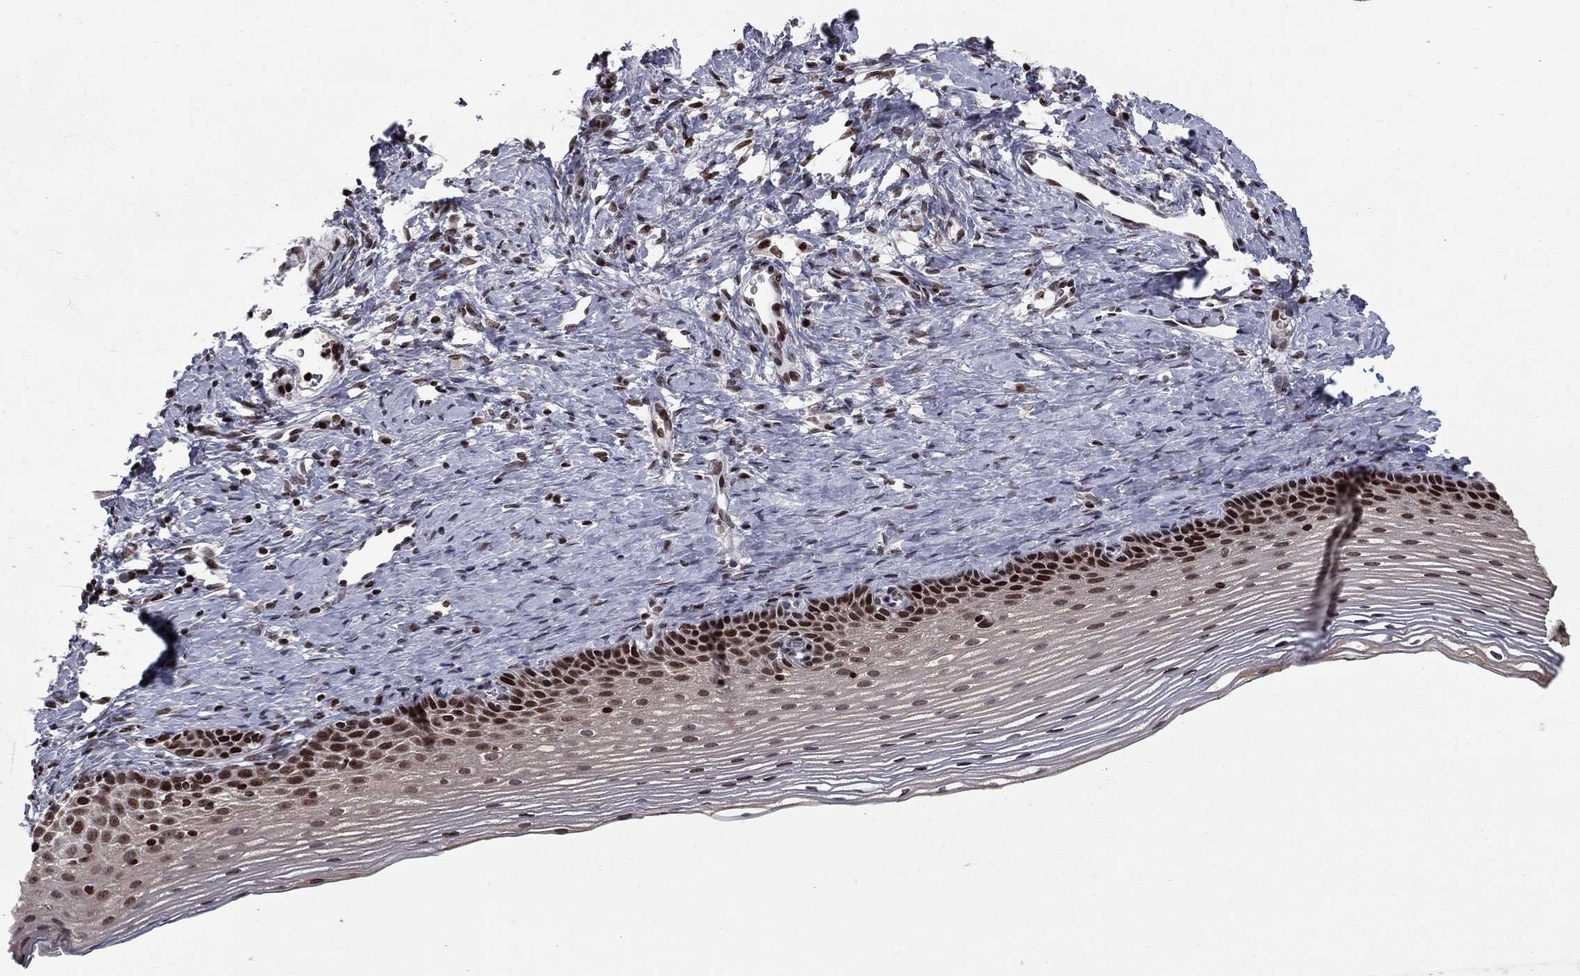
{"staining": {"intensity": "negative", "quantity": "none", "location": "none"}, "tissue": "cervix", "cell_type": "Glandular cells", "image_type": "normal", "snomed": [{"axis": "morphology", "description": "Normal tissue, NOS"}, {"axis": "topography", "description": "Cervix"}], "caption": "Immunohistochemistry (IHC) image of benign cervix: cervix stained with DAB (3,3'-diaminobenzidine) demonstrates no significant protein positivity in glandular cells. (DAB (3,3'-diaminobenzidine) IHC with hematoxylin counter stain).", "gene": "RNASEH2C", "patient": {"sex": "female", "age": 39}}